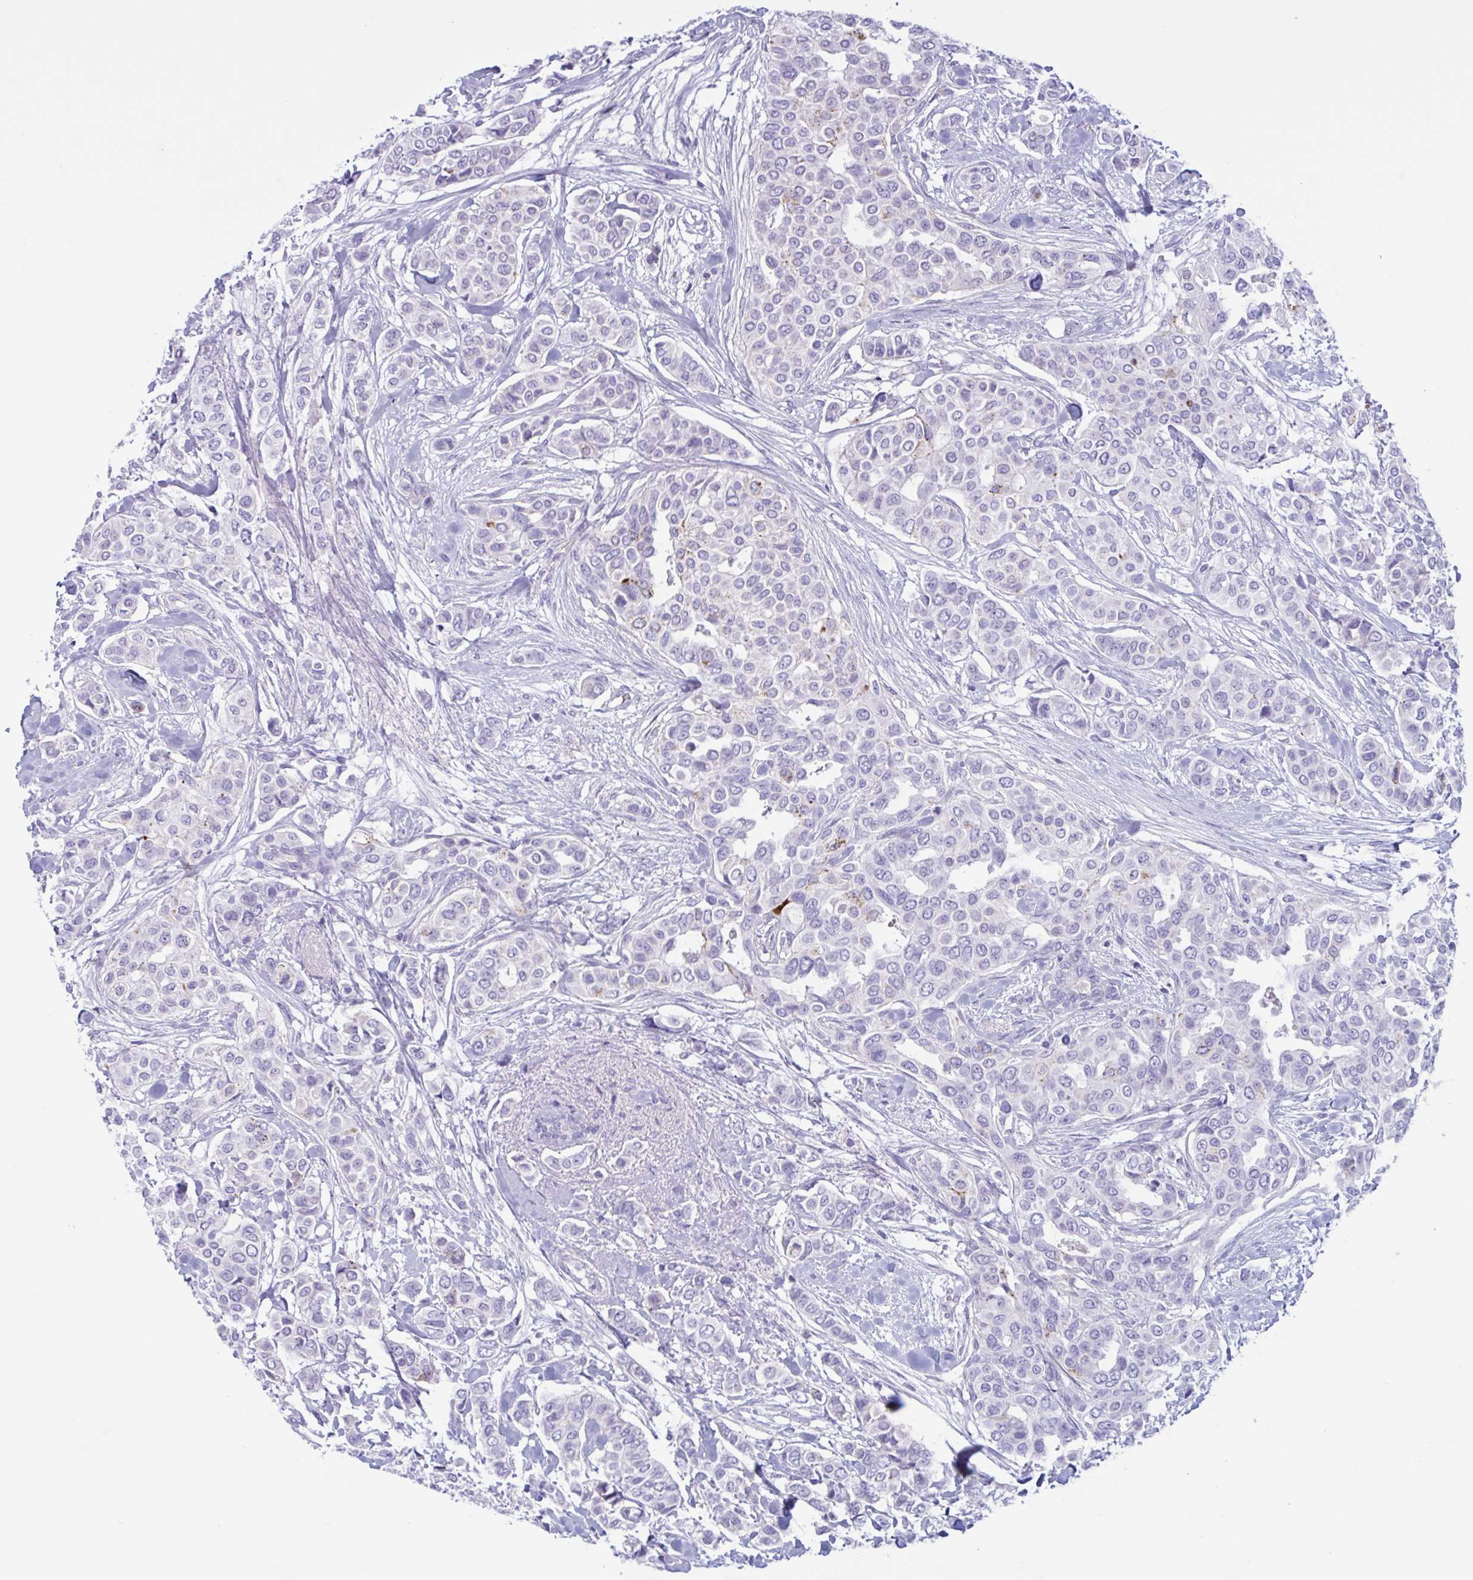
{"staining": {"intensity": "negative", "quantity": "none", "location": "none"}, "tissue": "breast cancer", "cell_type": "Tumor cells", "image_type": "cancer", "snomed": [{"axis": "morphology", "description": "Lobular carcinoma"}, {"axis": "topography", "description": "Breast"}], "caption": "This is a photomicrograph of immunohistochemistry staining of lobular carcinoma (breast), which shows no positivity in tumor cells.", "gene": "XCL1", "patient": {"sex": "female", "age": 51}}